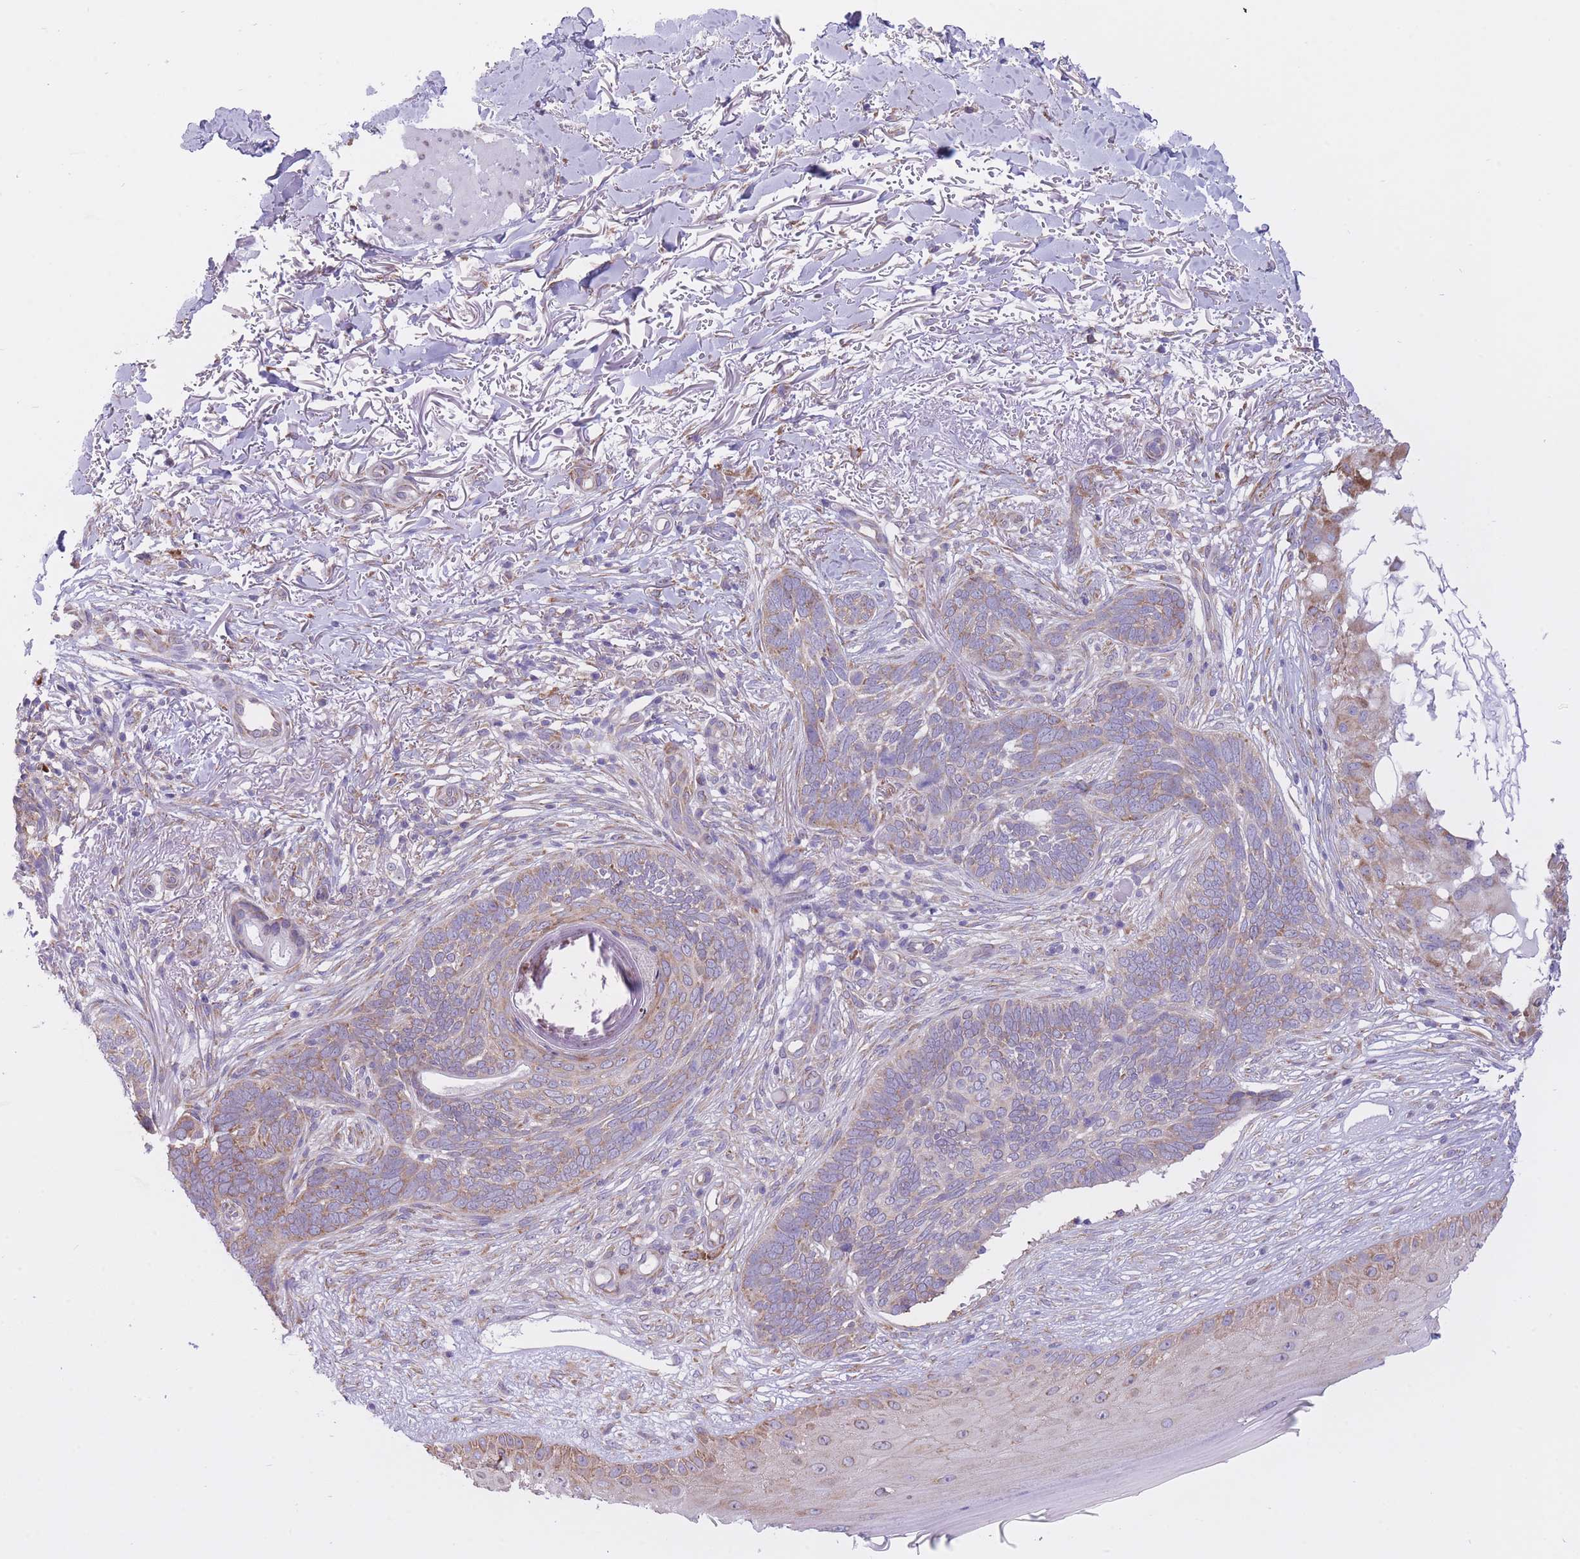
{"staining": {"intensity": "weak", "quantity": "<25%", "location": "cytoplasmic/membranous"}, "tissue": "skin cancer", "cell_type": "Tumor cells", "image_type": "cancer", "snomed": [{"axis": "morphology", "description": "Normal tissue, NOS"}, {"axis": "morphology", "description": "Basal cell carcinoma"}, {"axis": "topography", "description": "Skin"}], "caption": "A histopathology image of human basal cell carcinoma (skin) is negative for staining in tumor cells.", "gene": "ZNF501", "patient": {"sex": "female", "age": 67}}